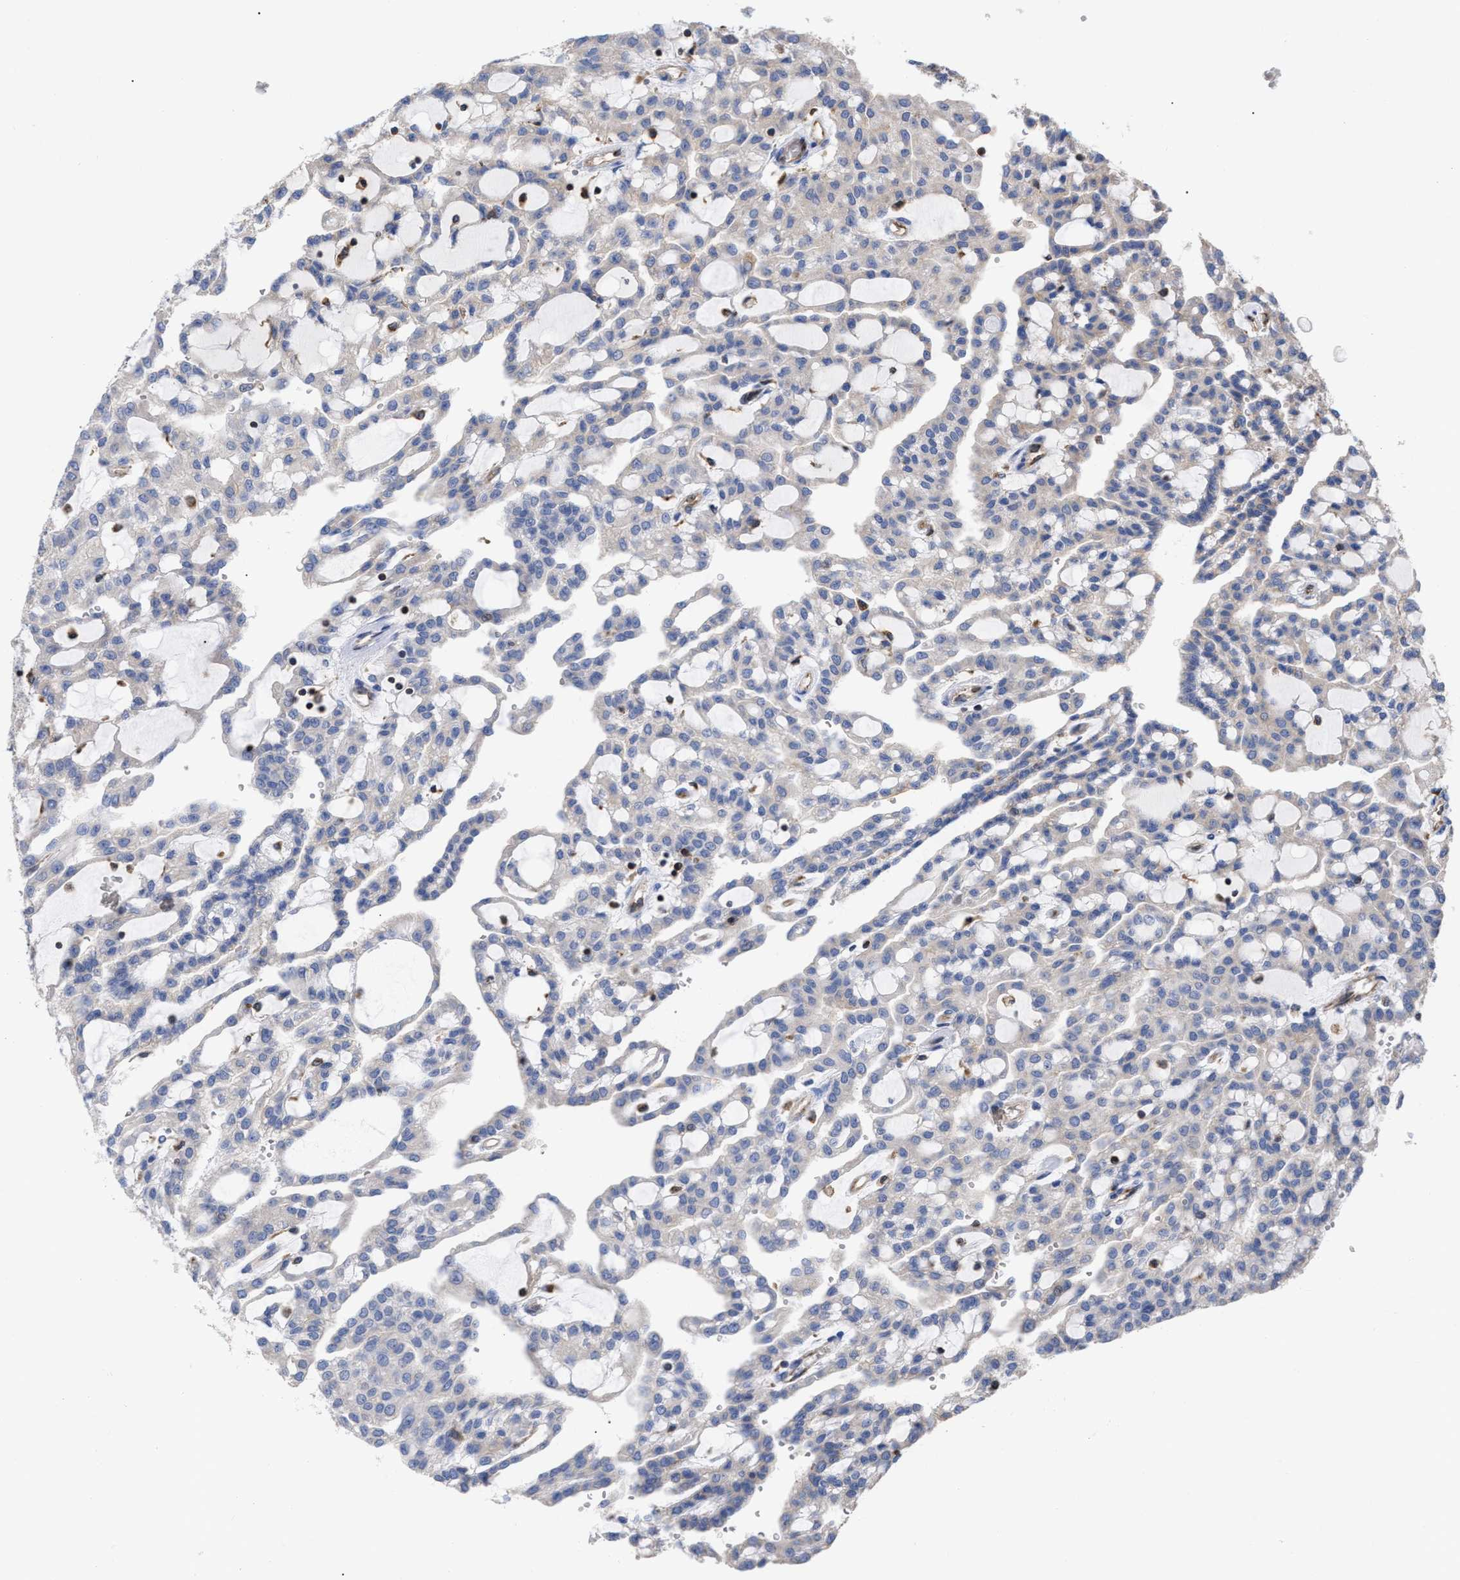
{"staining": {"intensity": "negative", "quantity": "none", "location": "none"}, "tissue": "renal cancer", "cell_type": "Tumor cells", "image_type": "cancer", "snomed": [{"axis": "morphology", "description": "Adenocarcinoma, NOS"}, {"axis": "topography", "description": "Kidney"}], "caption": "High power microscopy photomicrograph of an immunohistochemistry (IHC) histopathology image of renal adenocarcinoma, revealing no significant positivity in tumor cells.", "gene": "GIMAP4", "patient": {"sex": "male", "age": 63}}